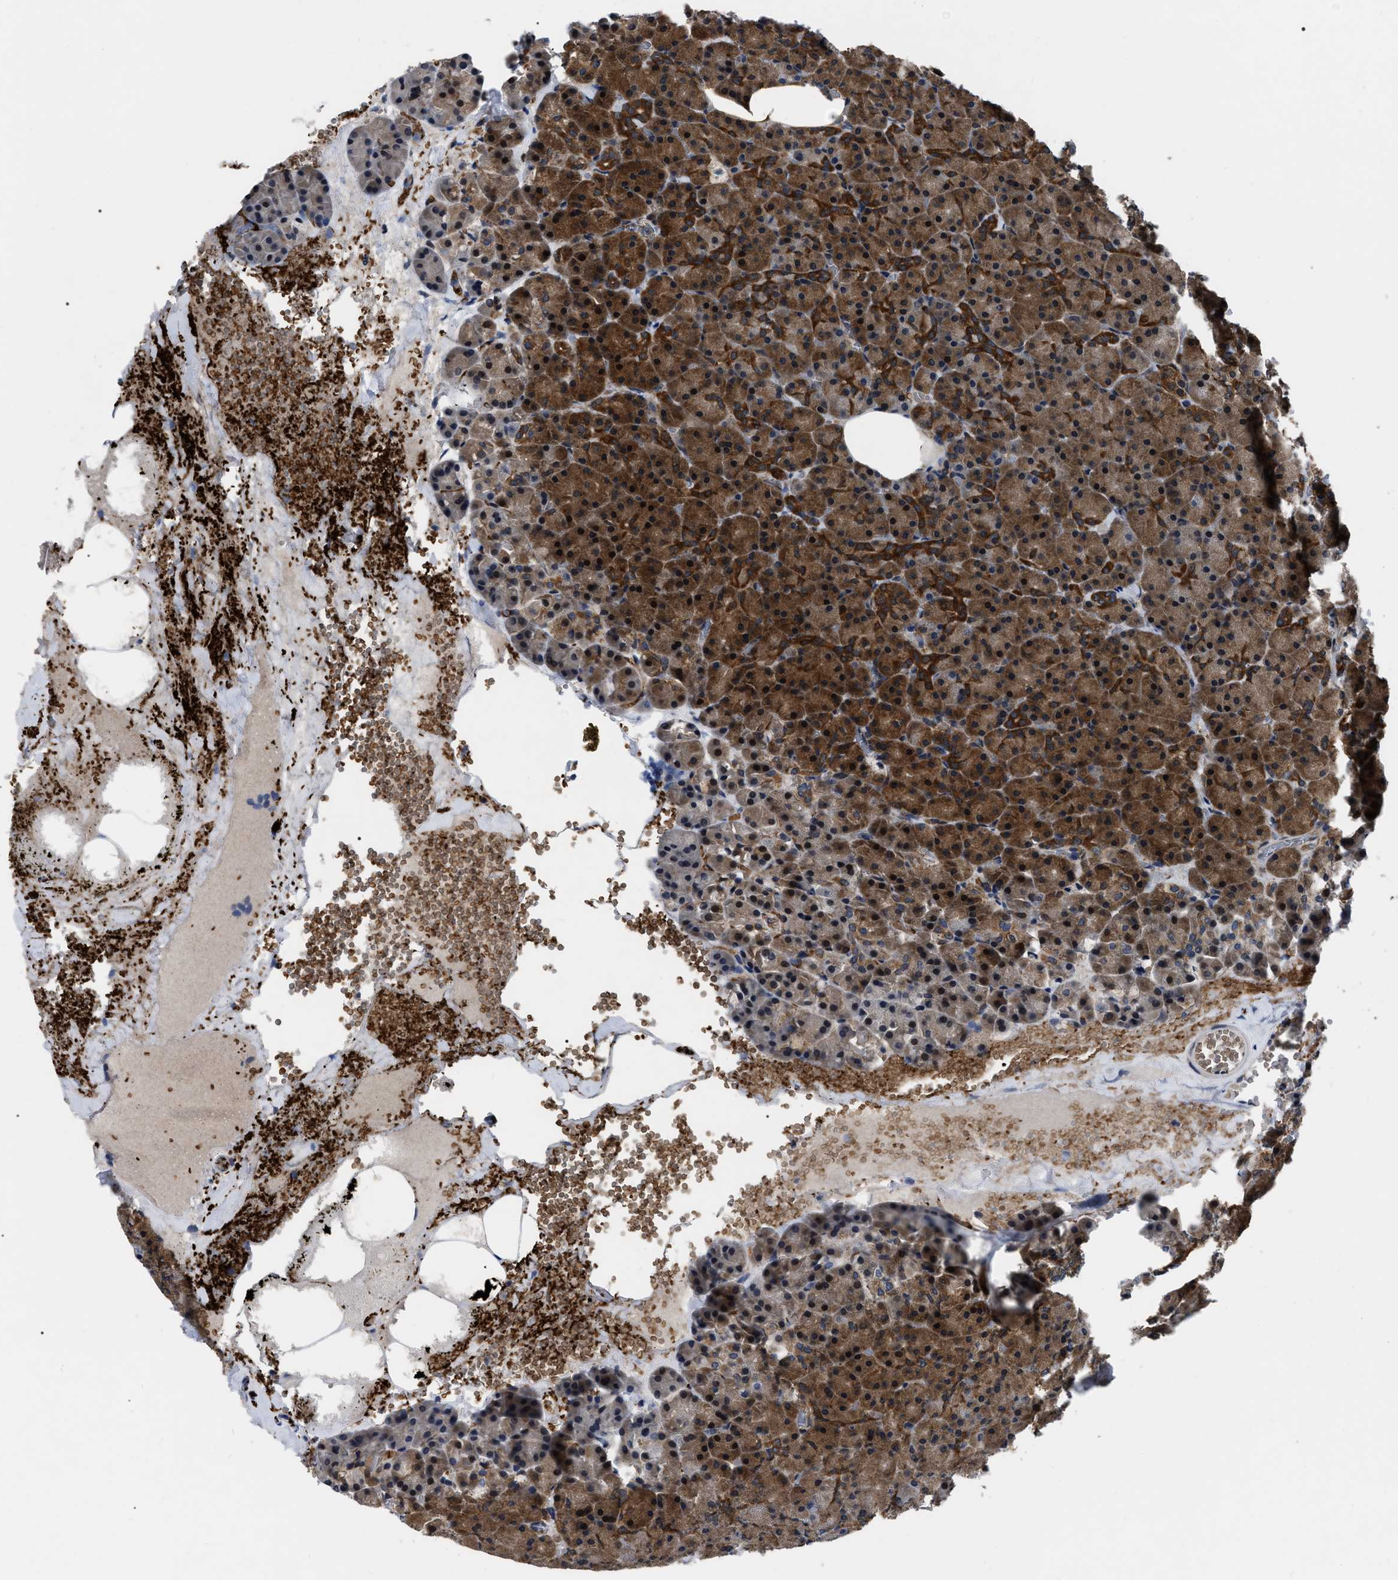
{"staining": {"intensity": "strong", "quantity": "25%-75%", "location": "cytoplasmic/membranous"}, "tissue": "pancreas", "cell_type": "Exocrine glandular cells", "image_type": "normal", "snomed": [{"axis": "morphology", "description": "Normal tissue, NOS"}, {"axis": "morphology", "description": "Carcinoid, malignant, NOS"}, {"axis": "topography", "description": "Pancreas"}], "caption": "A histopathology image of pancreas stained for a protein exhibits strong cytoplasmic/membranous brown staining in exocrine glandular cells. (DAB IHC, brown staining for protein, blue staining for nuclei).", "gene": "GET4", "patient": {"sex": "female", "age": 35}}